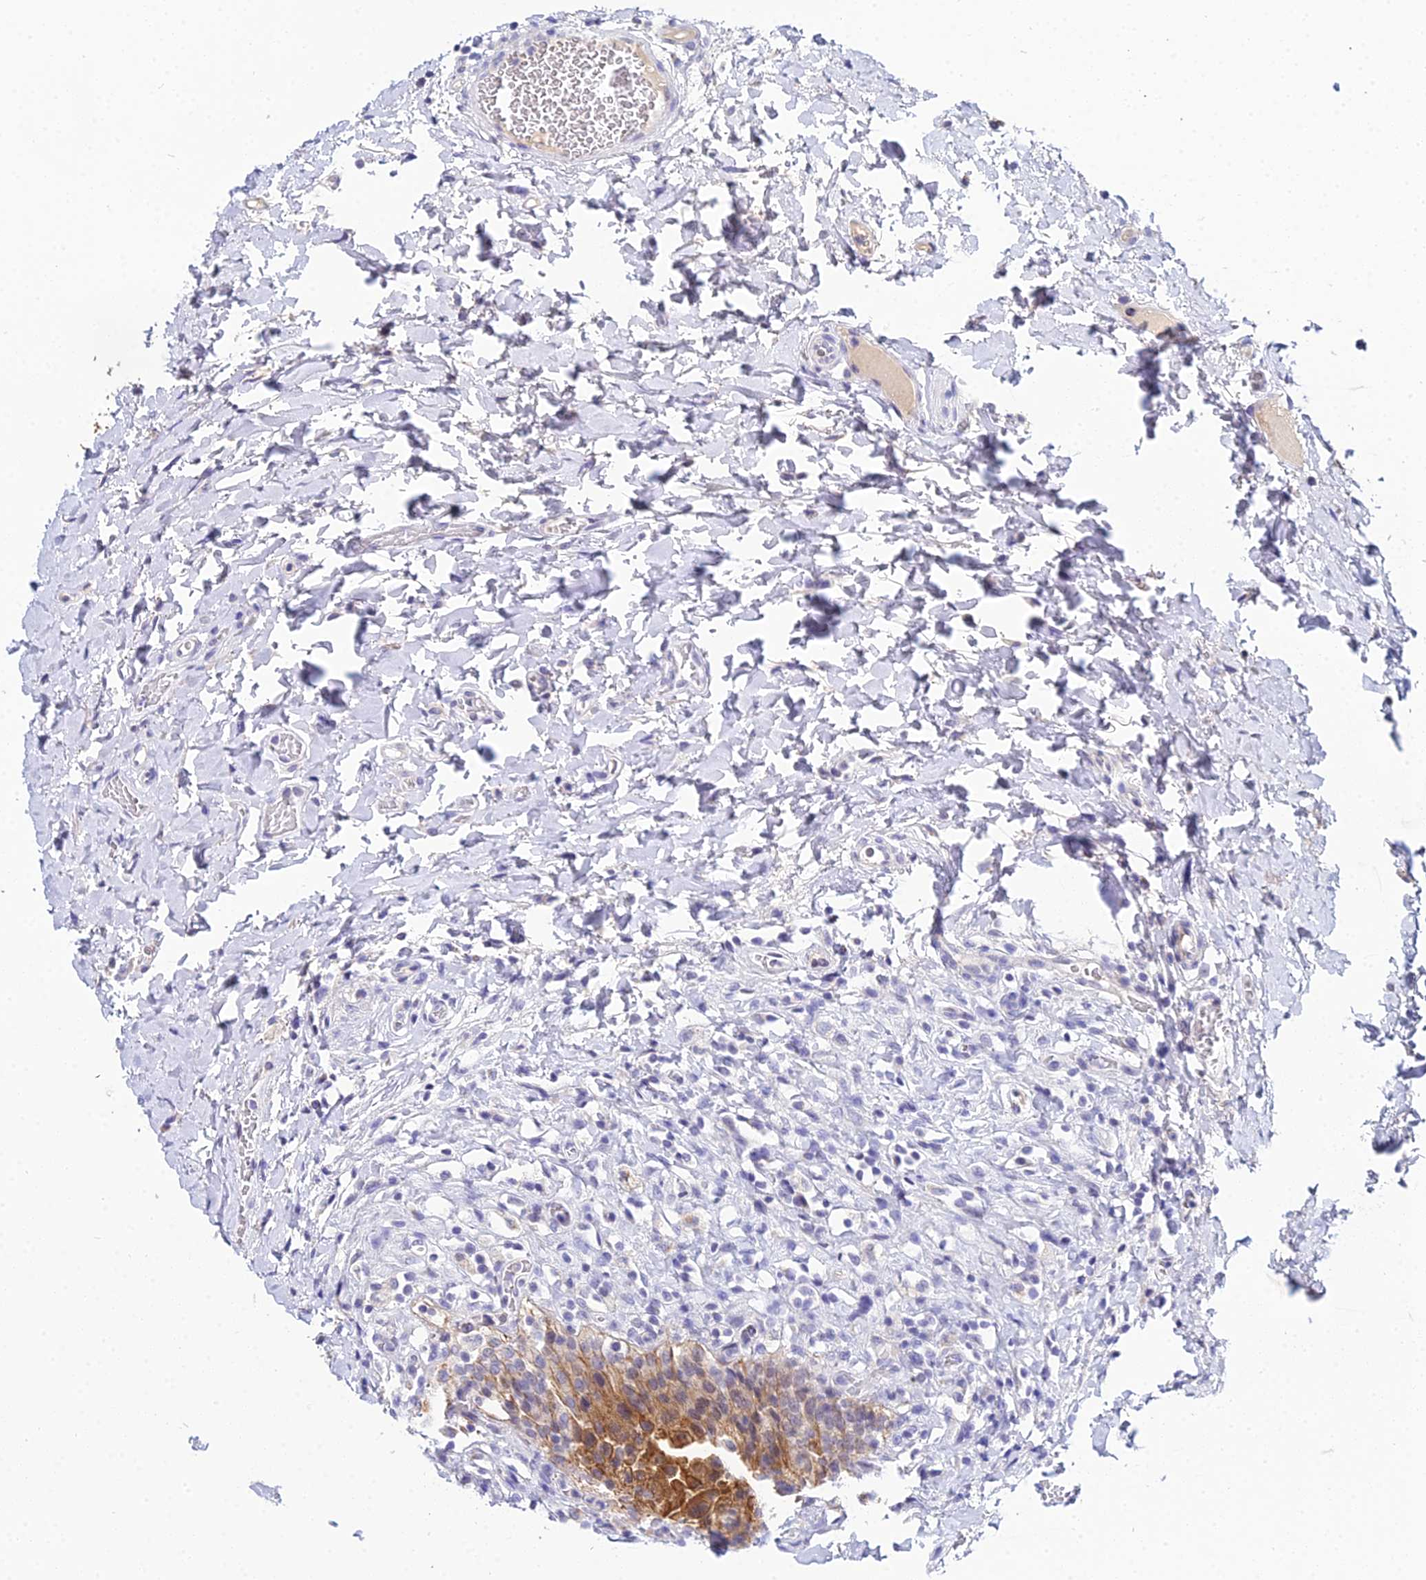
{"staining": {"intensity": "strong", "quantity": ">75%", "location": "cytoplasmic/membranous"}, "tissue": "urinary bladder", "cell_type": "Urothelial cells", "image_type": "normal", "snomed": [{"axis": "morphology", "description": "Normal tissue, NOS"}, {"axis": "morphology", "description": "Inflammation, NOS"}, {"axis": "topography", "description": "Urinary bladder"}], "caption": "IHC of benign urinary bladder shows high levels of strong cytoplasmic/membranous staining in about >75% of urothelial cells.", "gene": "ZXDA", "patient": {"sex": "male", "age": 64}}